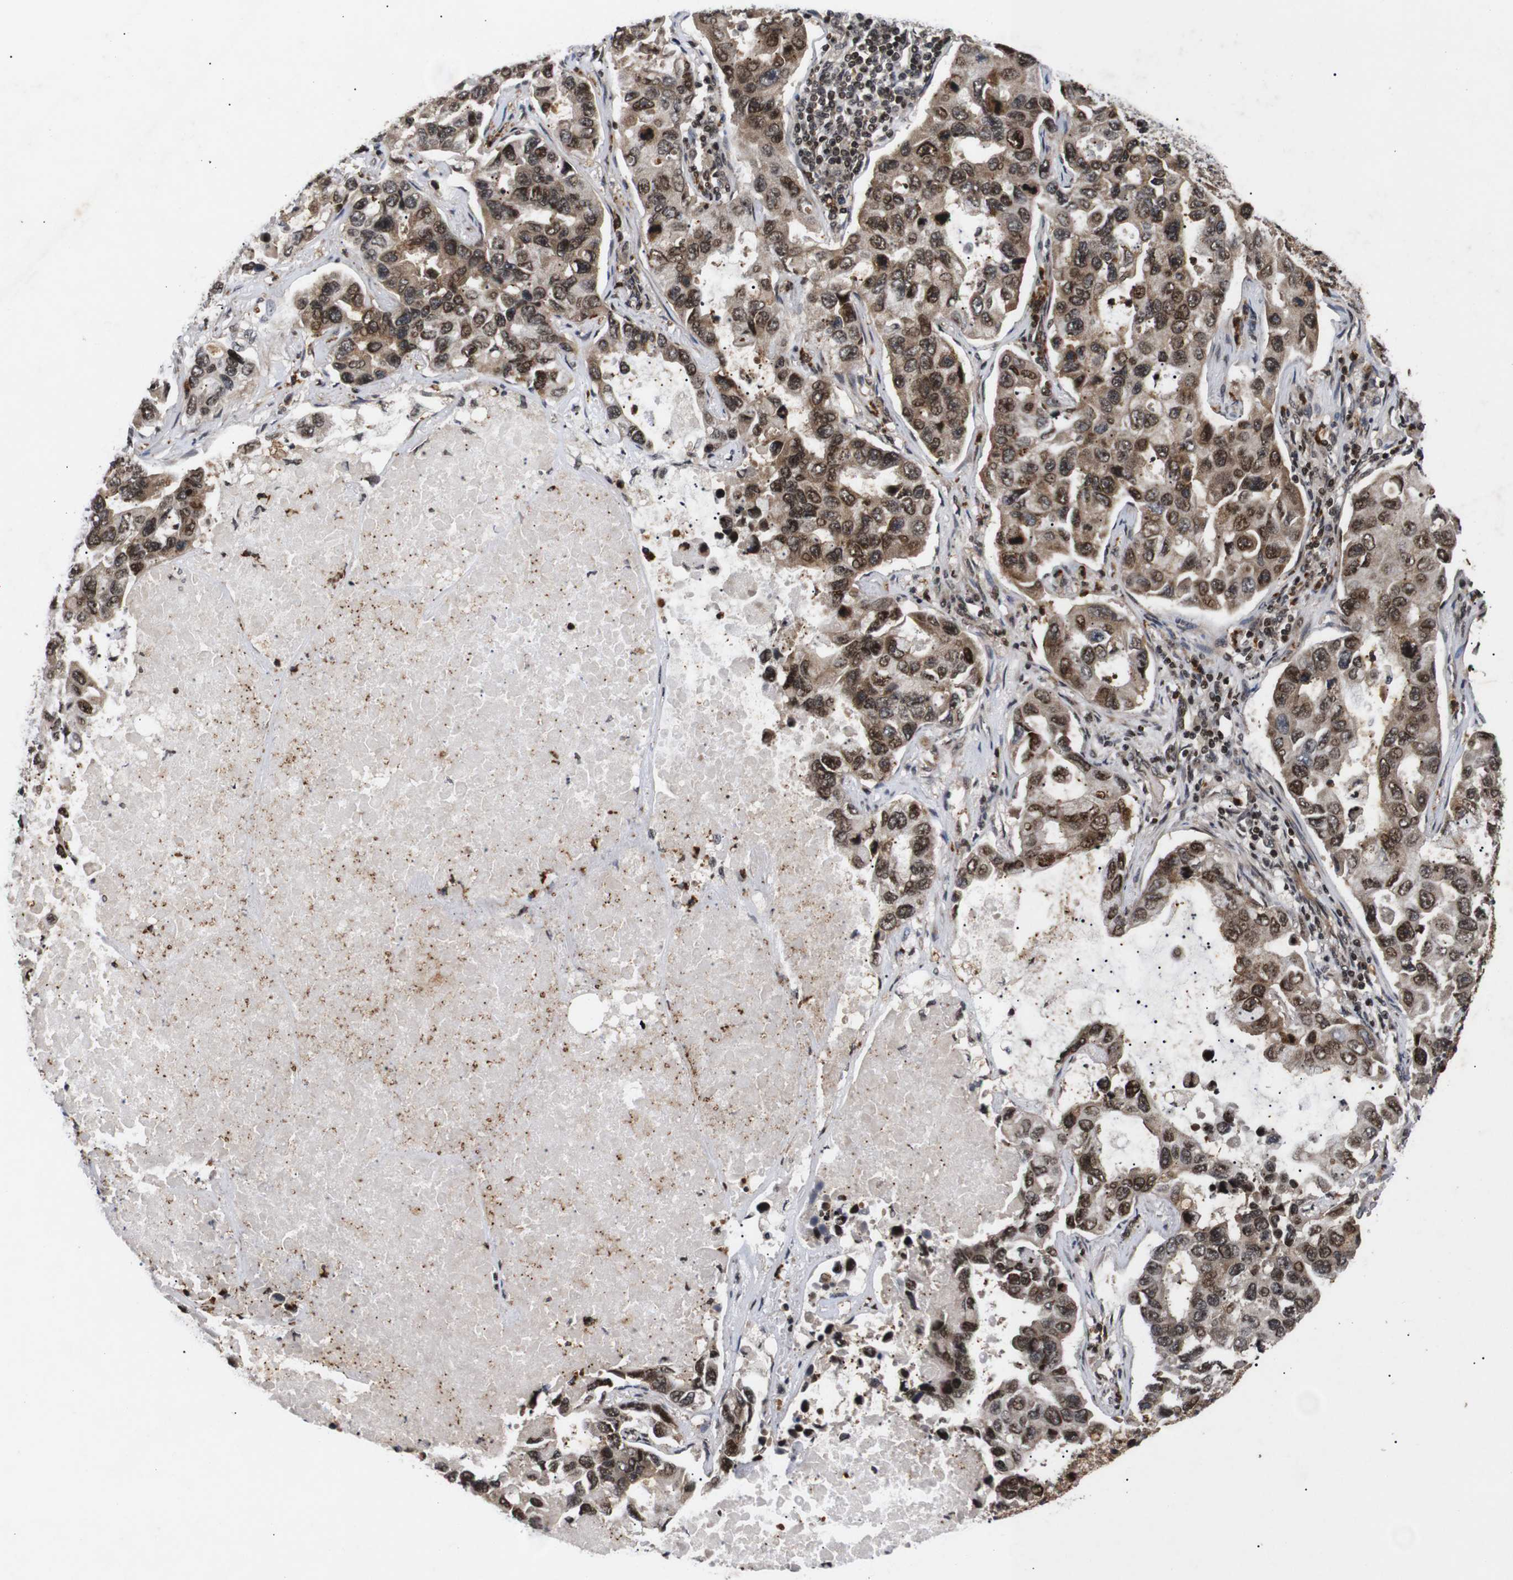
{"staining": {"intensity": "strong", "quantity": ">75%", "location": "cytoplasmic/membranous,nuclear"}, "tissue": "lung cancer", "cell_type": "Tumor cells", "image_type": "cancer", "snomed": [{"axis": "morphology", "description": "Adenocarcinoma, NOS"}, {"axis": "topography", "description": "Lung"}], "caption": "High-magnification brightfield microscopy of adenocarcinoma (lung) stained with DAB (3,3'-diaminobenzidine) (brown) and counterstained with hematoxylin (blue). tumor cells exhibit strong cytoplasmic/membranous and nuclear expression is seen in about>75% of cells.", "gene": "KIF23", "patient": {"sex": "male", "age": 64}}